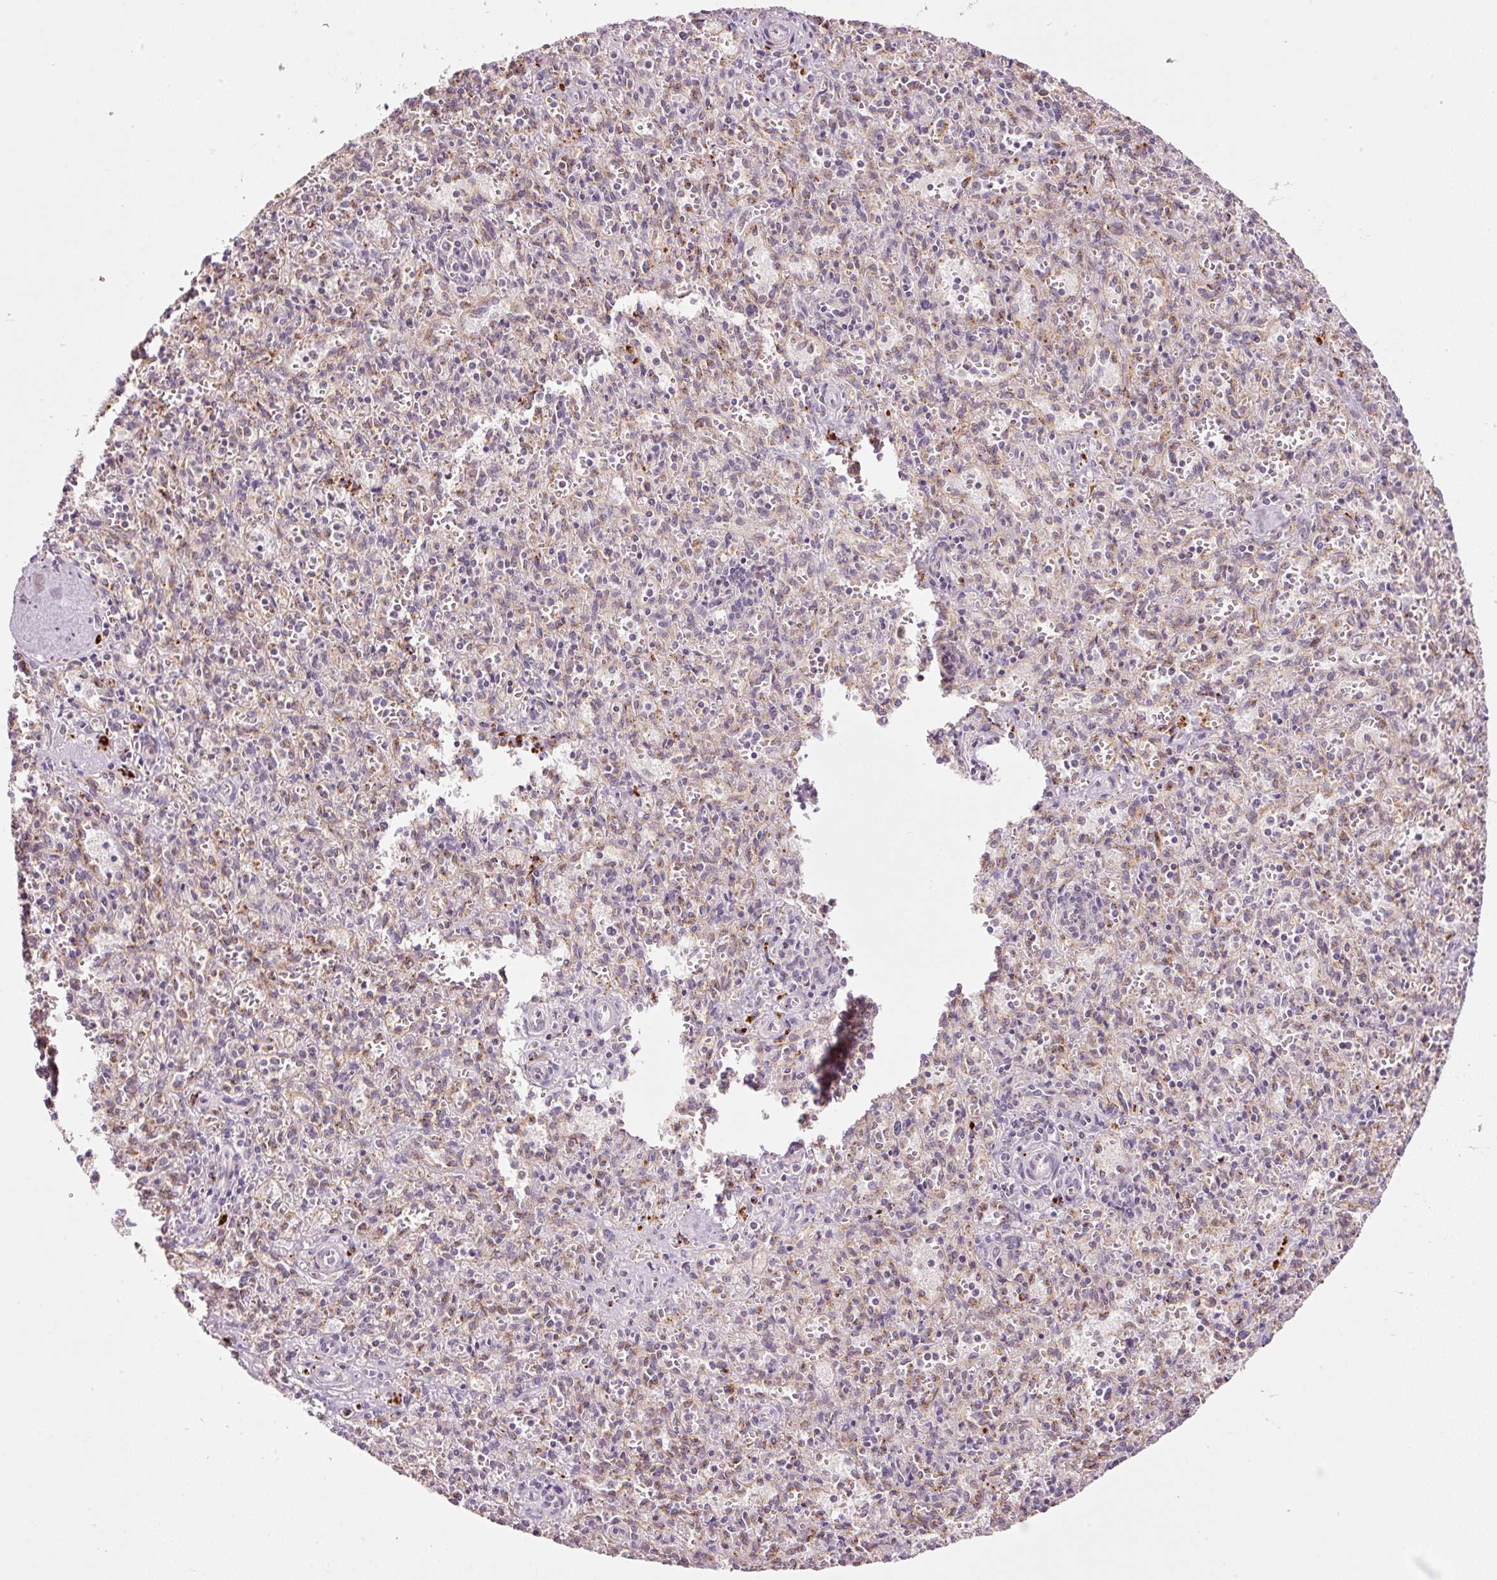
{"staining": {"intensity": "negative", "quantity": "none", "location": "none"}, "tissue": "spleen", "cell_type": "Cells in red pulp", "image_type": "normal", "snomed": [{"axis": "morphology", "description": "Normal tissue, NOS"}, {"axis": "topography", "description": "Spleen"}], "caption": "IHC histopathology image of normal spleen: human spleen stained with DAB displays no significant protein staining in cells in red pulp.", "gene": "ZNF639", "patient": {"sex": "female", "age": 26}}